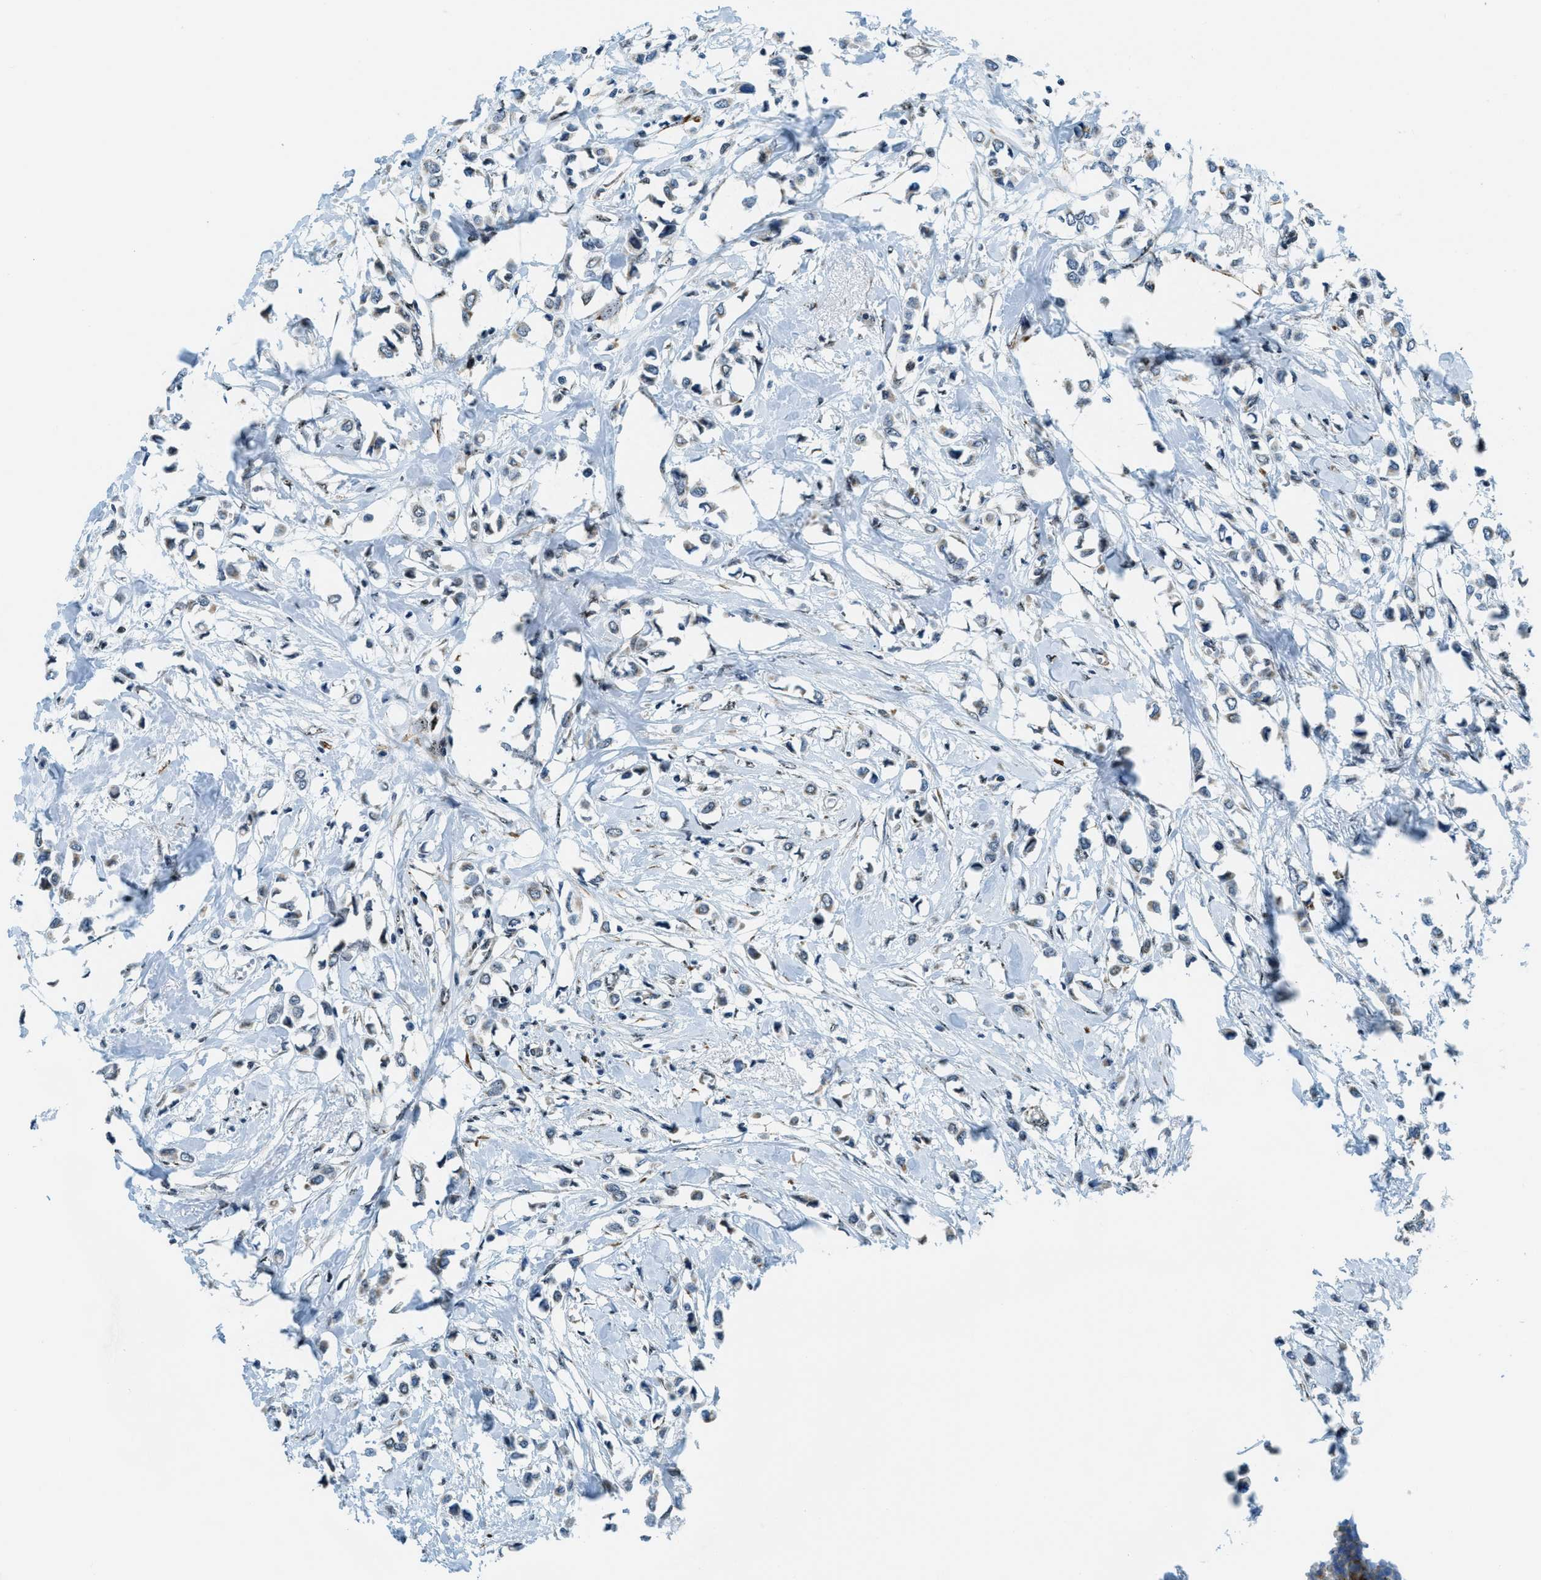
{"staining": {"intensity": "weak", "quantity": ">75%", "location": "cytoplasmic/membranous"}, "tissue": "breast cancer", "cell_type": "Tumor cells", "image_type": "cancer", "snomed": [{"axis": "morphology", "description": "Lobular carcinoma"}, {"axis": "topography", "description": "Breast"}], "caption": "Weak cytoplasmic/membranous protein staining is present in approximately >75% of tumor cells in lobular carcinoma (breast). The protein of interest is stained brown, and the nuclei are stained in blue (DAB IHC with brightfield microscopy, high magnification).", "gene": "SP100", "patient": {"sex": "female", "age": 51}}